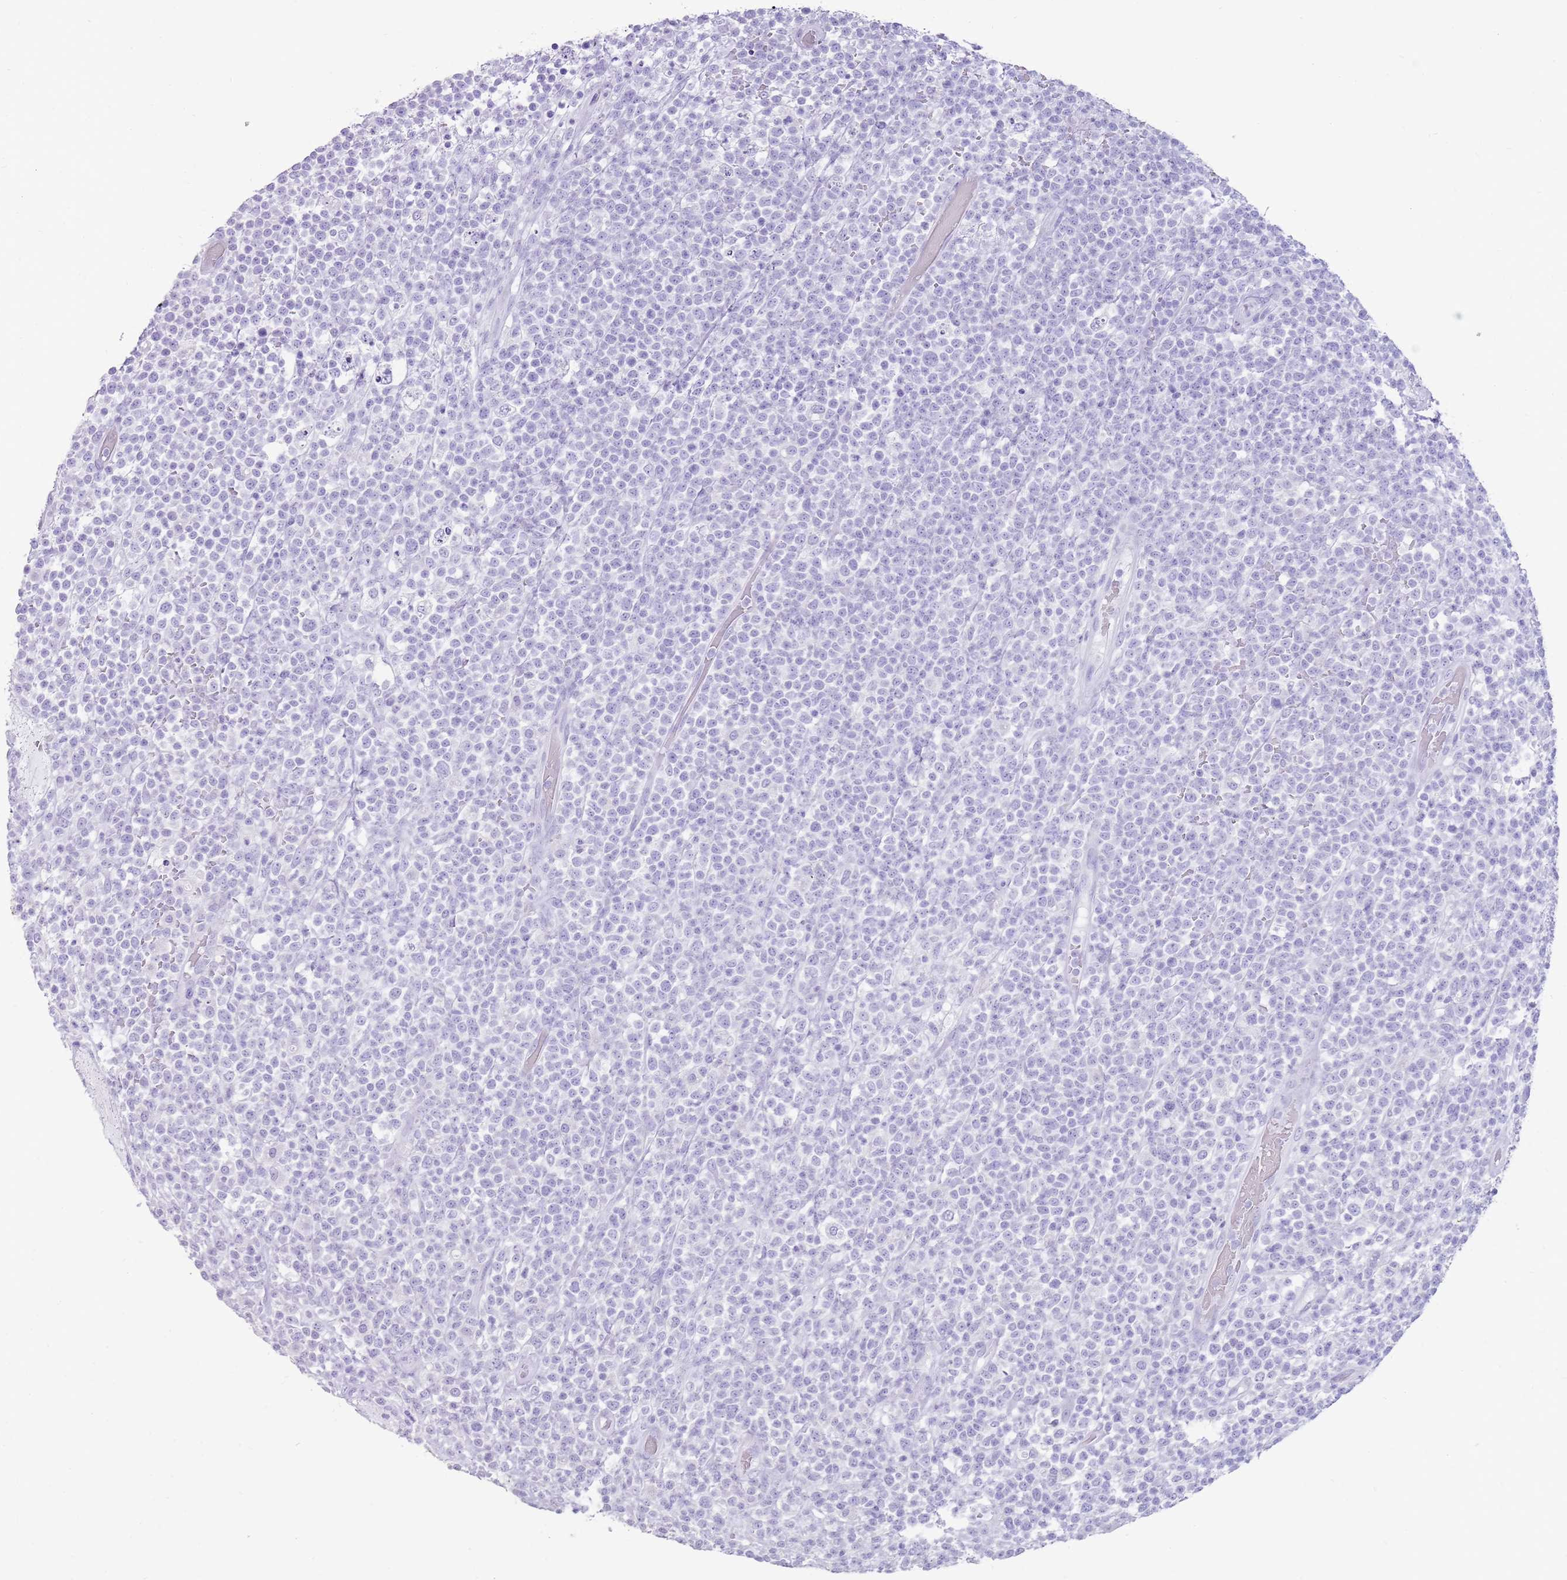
{"staining": {"intensity": "negative", "quantity": "none", "location": "none"}, "tissue": "lymphoma", "cell_type": "Tumor cells", "image_type": "cancer", "snomed": [{"axis": "morphology", "description": "Malignant lymphoma, non-Hodgkin's type, High grade"}, {"axis": "topography", "description": "Colon"}], "caption": "High magnification brightfield microscopy of malignant lymphoma, non-Hodgkin's type (high-grade) stained with DAB (brown) and counterstained with hematoxylin (blue): tumor cells show no significant staining.", "gene": "NBPF3", "patient": {"sex": "female", "age": 53}}